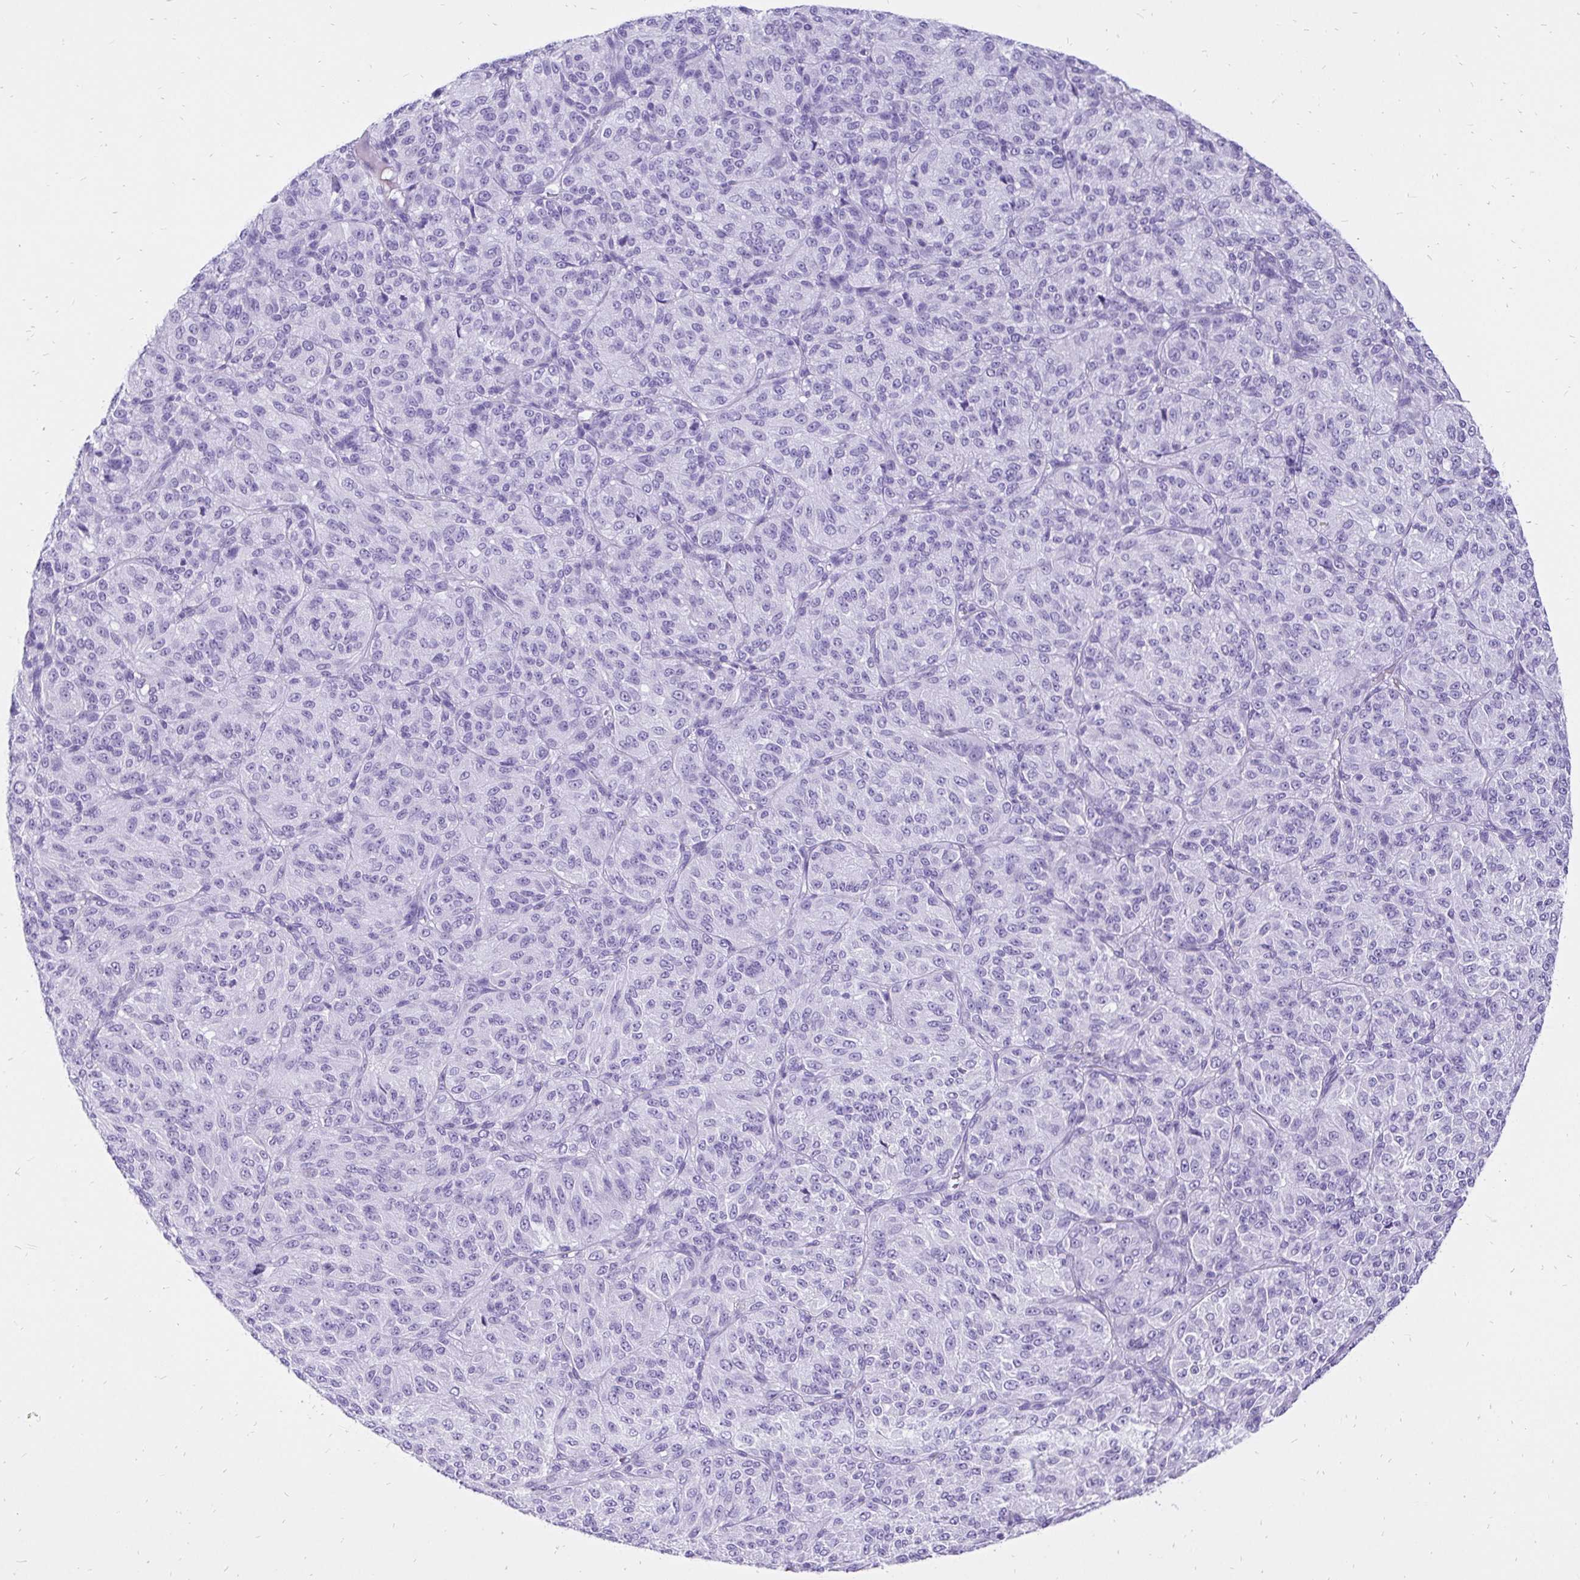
{"staining": {"intensity": "negative", "quantity": "none", "location": "none"}, "tissue": "melanoma", "cell_type": "Tumor cells", "image_type": "cancer", "snomed": [{"axis": "morphology", "description": "Malignant melanoma, Metastatic site"}, {"axis": "topography", "description": "Brain"}], "caption": "This is an immunohistochemistry image of melanoma. There is no expression in tumor cells.", "gene": "KRT13", "patient": {"sex": "female", "age": 56}}